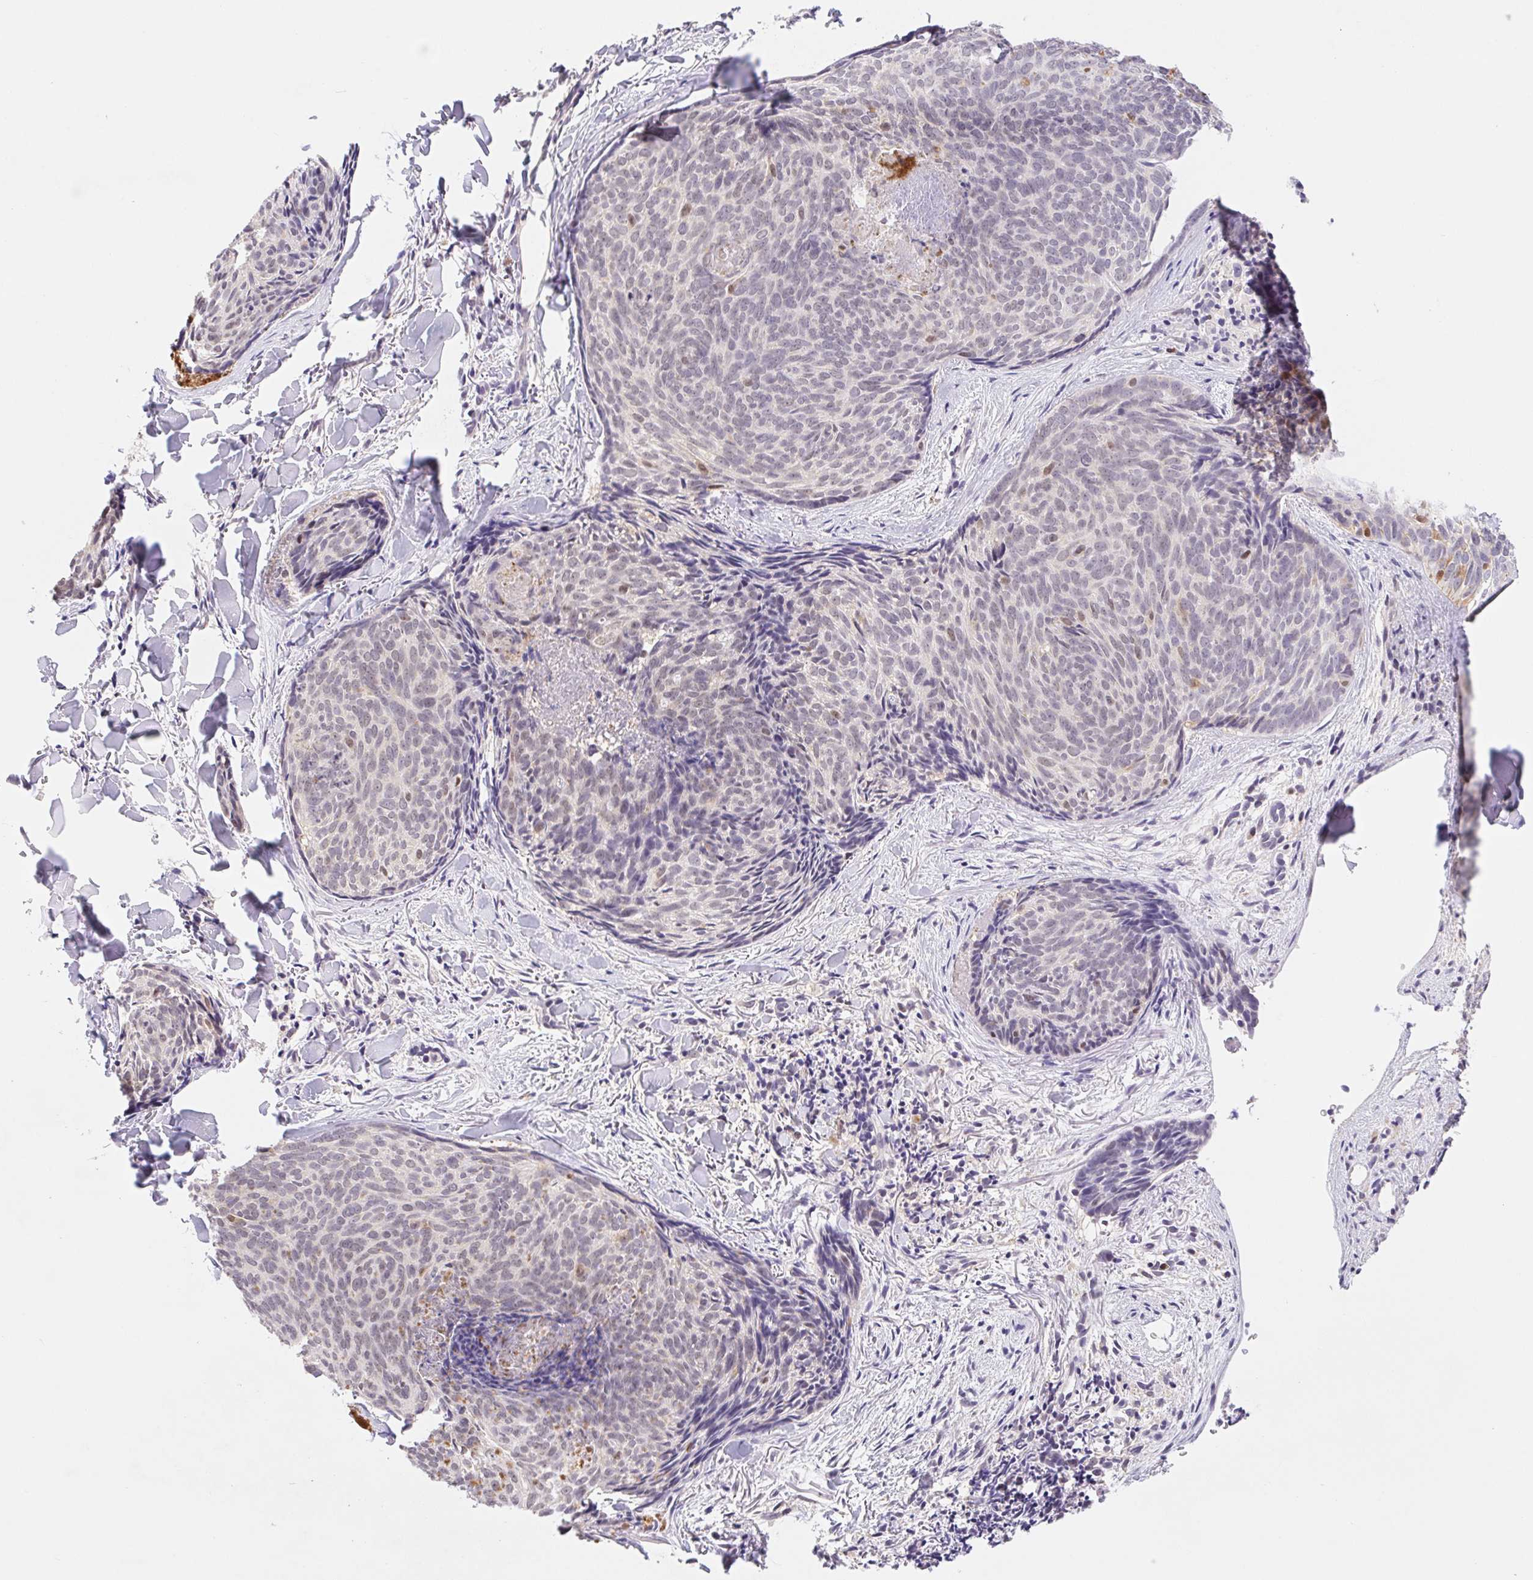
{"staining": {"intensity": "negative", "quantity": "none", "location": "none"}, "tissue": "skin cancer", "cell_type": "Tumor cells", "image_type": "cancer", "snomed": [{"axis": "morphology", "description": "Basal cell carcinoma"}, {"axis": "topography", "description": "Skin"}], "caption": "Immunohistochemistry (IHC) histopathology image of neoplastic tissue: skin cancer stained with DAB displays no significant protein staining in tumor cells. Brightfield microscopy of IHC stained with DAB (3,3'-diaminobenzidine) (brown) and hematoxylin (blue), captured at high magnification.", "gene": "L3MBTL4", "patient": {"sex": "female", "age": 82}}